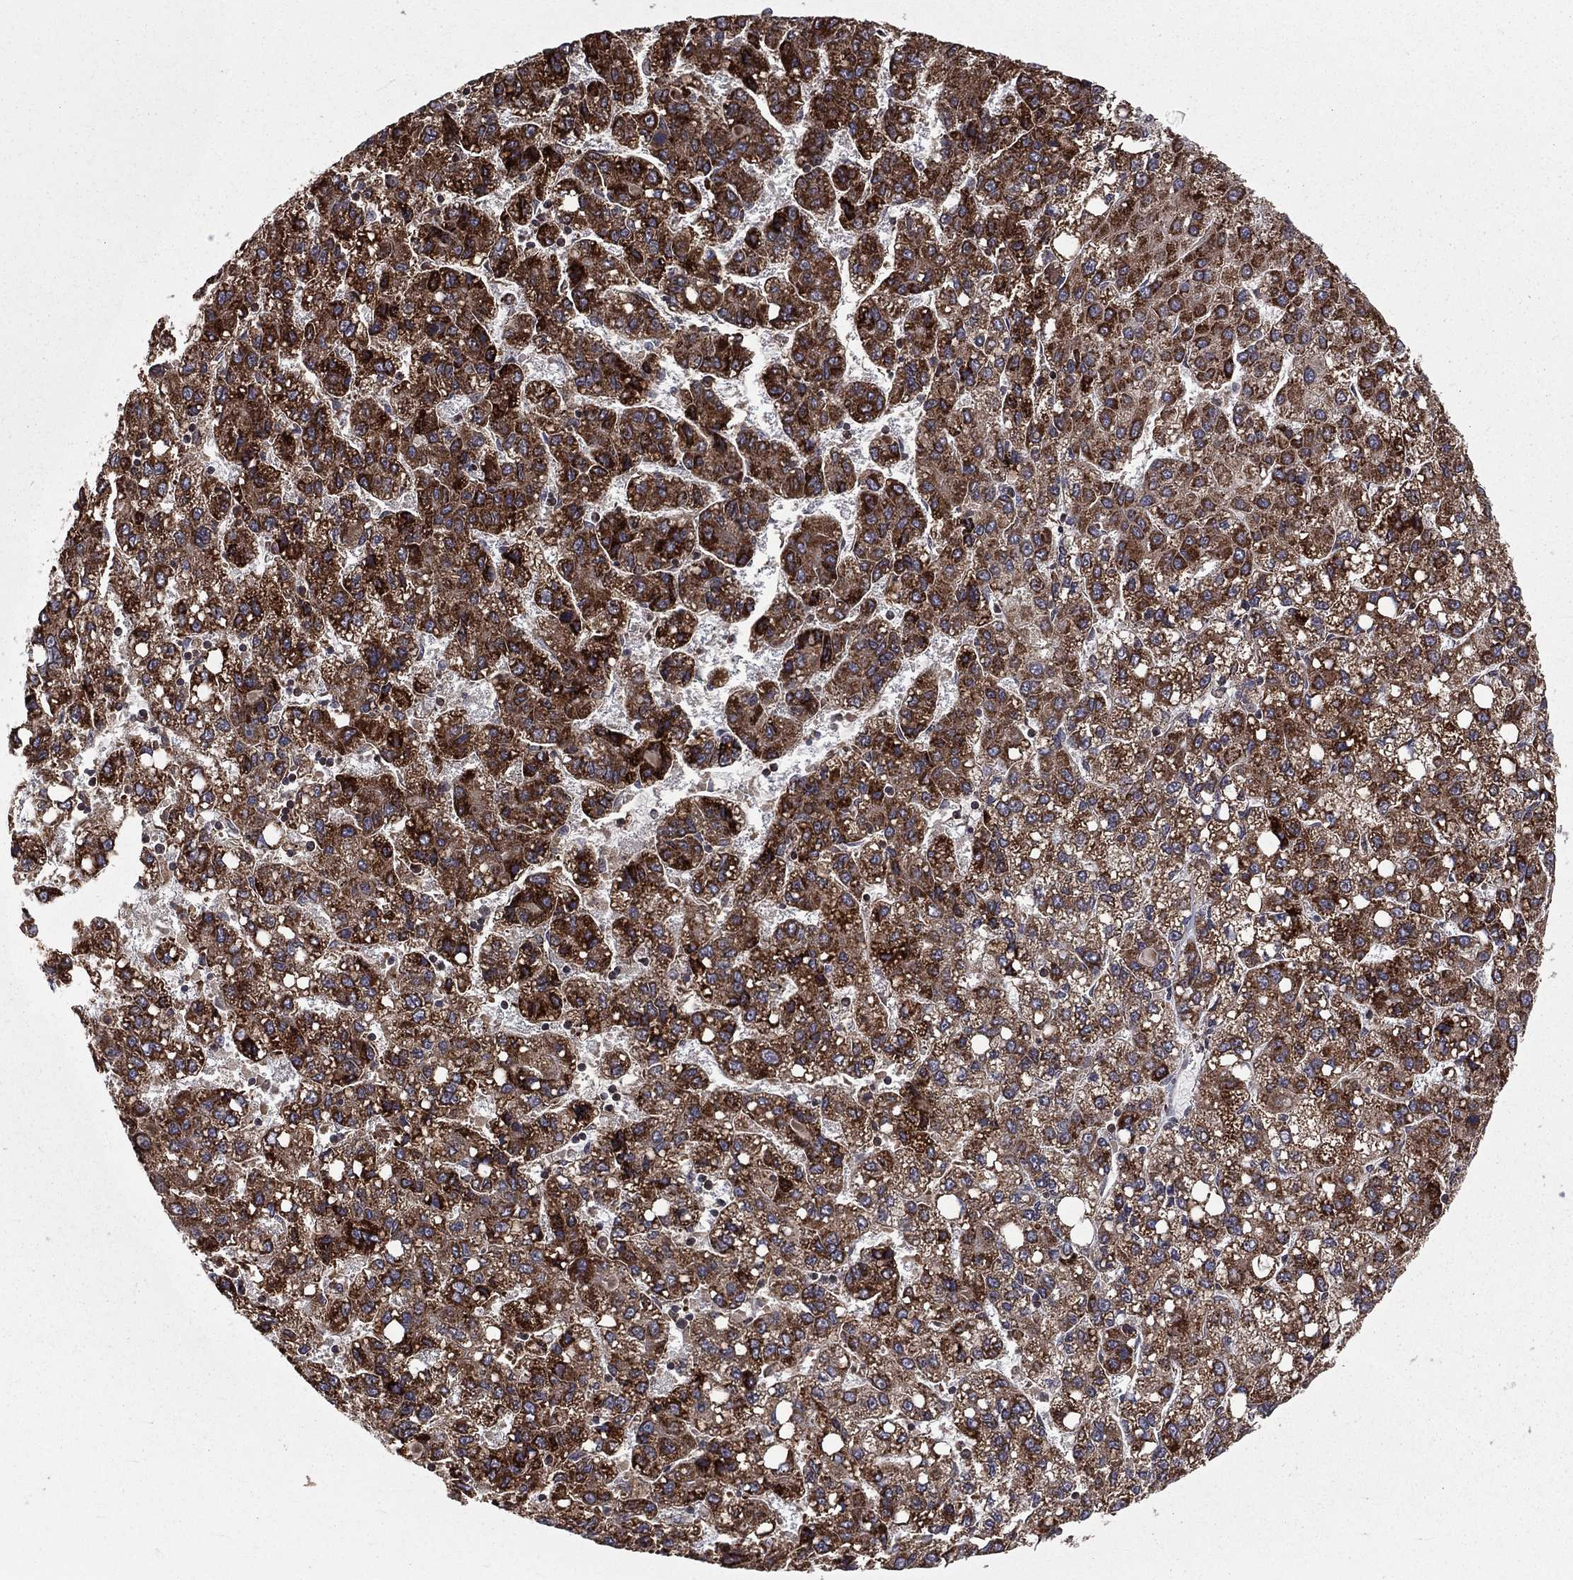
{"staining": {"intensity": "strong", "quantity": ">75%", "location": "cytoplasmic/membranous"}, "tissue": "liver cancer", "cell_type": "Tumor cells", "image_type": "cancer", "snomed": [{"axis": "morphology", "description": "Carcinoma, Hepatocellular, NOS"}, {"axis": "topography", "description": "Liver"}], "caption": "Protein expression analysis of human hepatocellular carcinoma (liver) reveals strong cytoplasmic/membranous expression in about >75% of tumor cells. (brown staining indicates protein expression, while blue staining denotes nuclei).", "gene": "OLFML1", "patient": {"sex": "female", "age": 82}}